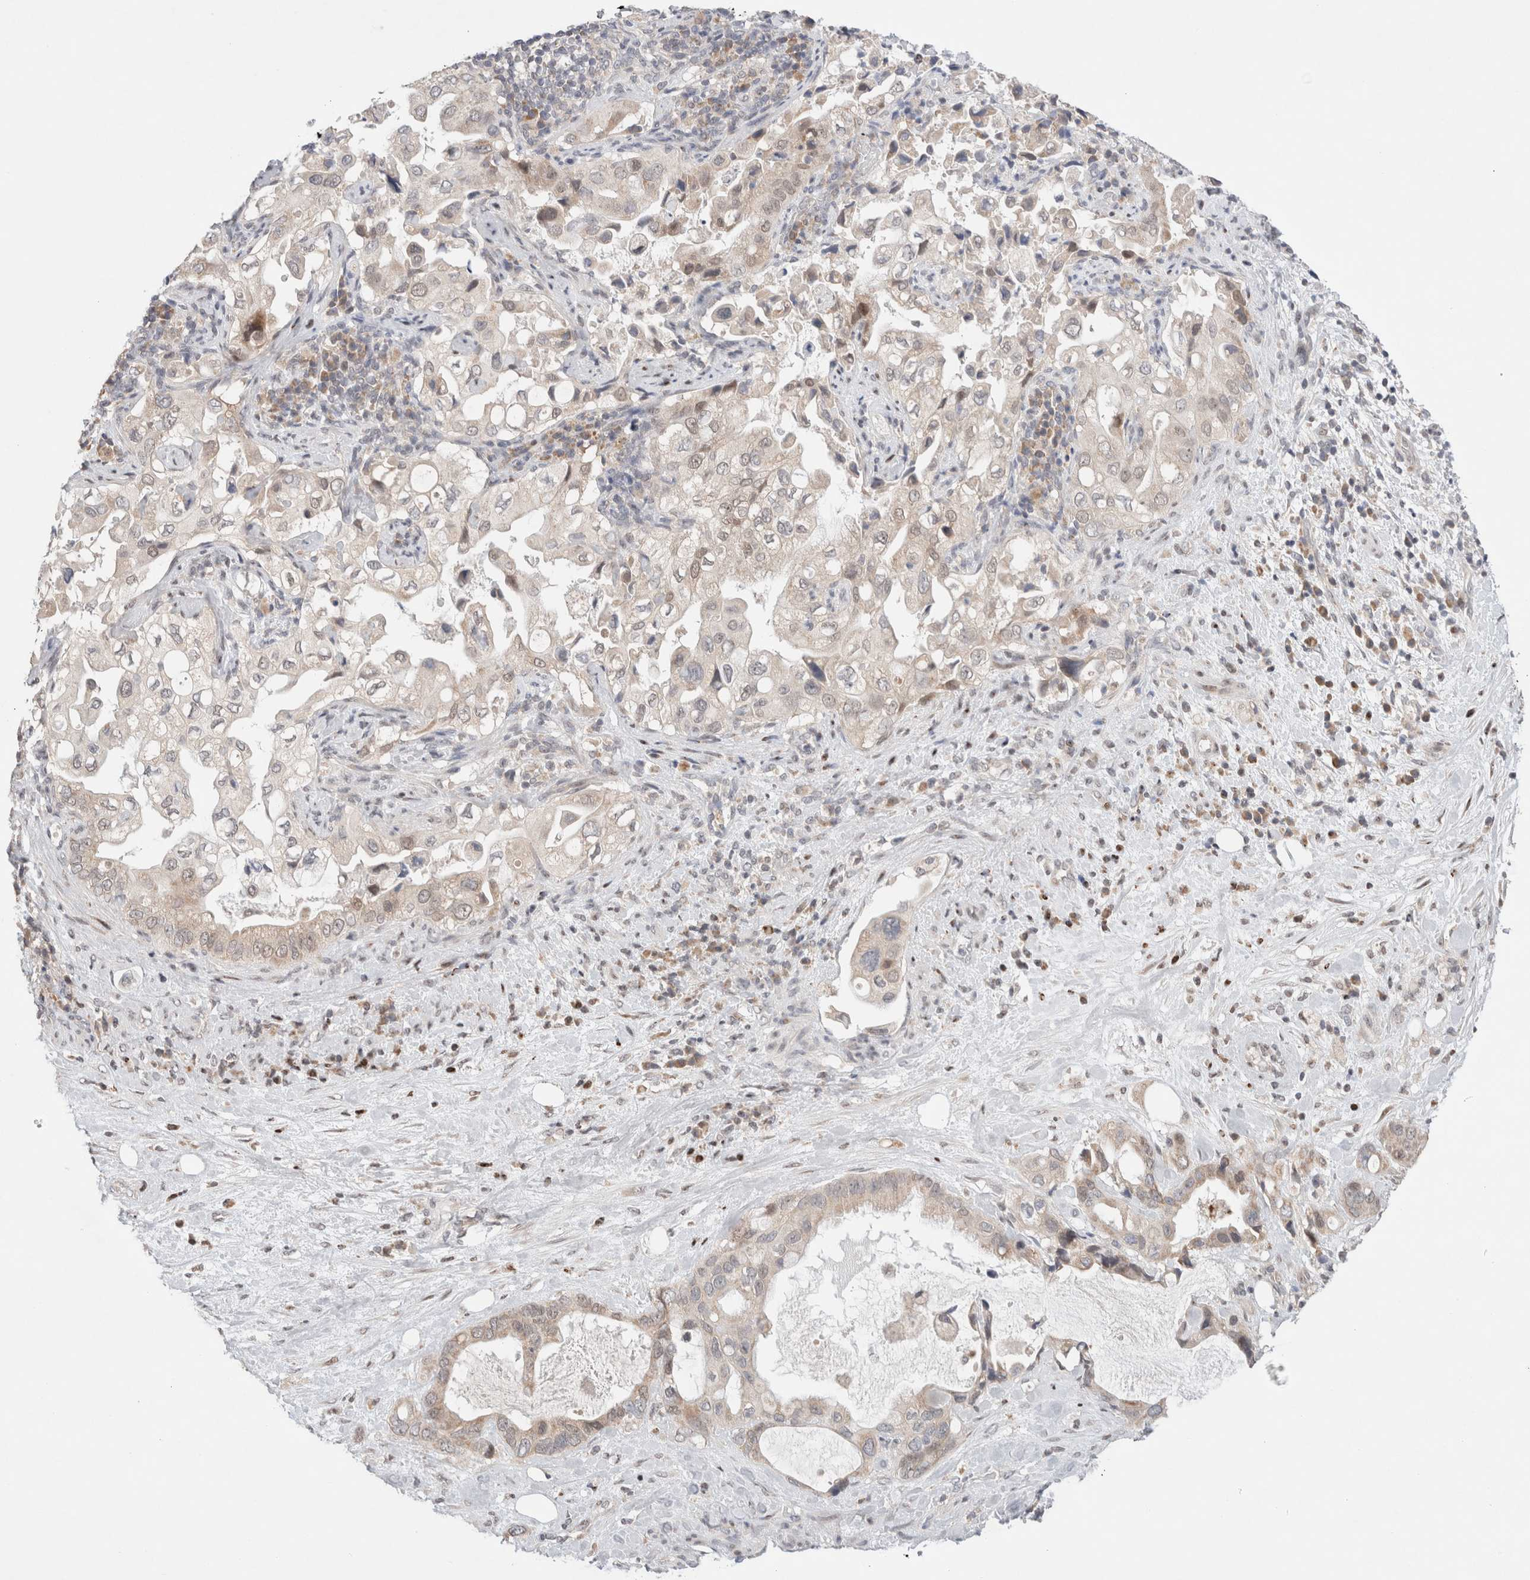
{"staining": {"intensity": "negative", "quantity": "none", "location": "none"}, "tissue": "pancreatic cancer", "cell_type": "Tumor cells", "image_type": "cancer", "snomed": [{"axis": "morphology", "description": "Inflammation, NOS"}, {"axis": "morphology", "description": "Adenocarcinoma, NOS"}, {"axis": "topography", "description": "Pancreas"}], "caption": "Pancreatic cancer was stained to show a protein in brown. There is no significant expression in tumor cells. (DAB IHC with hematoxylin counter stain).", "gene": "ERI3", "patient": {"sex": "female", "age": 56}}